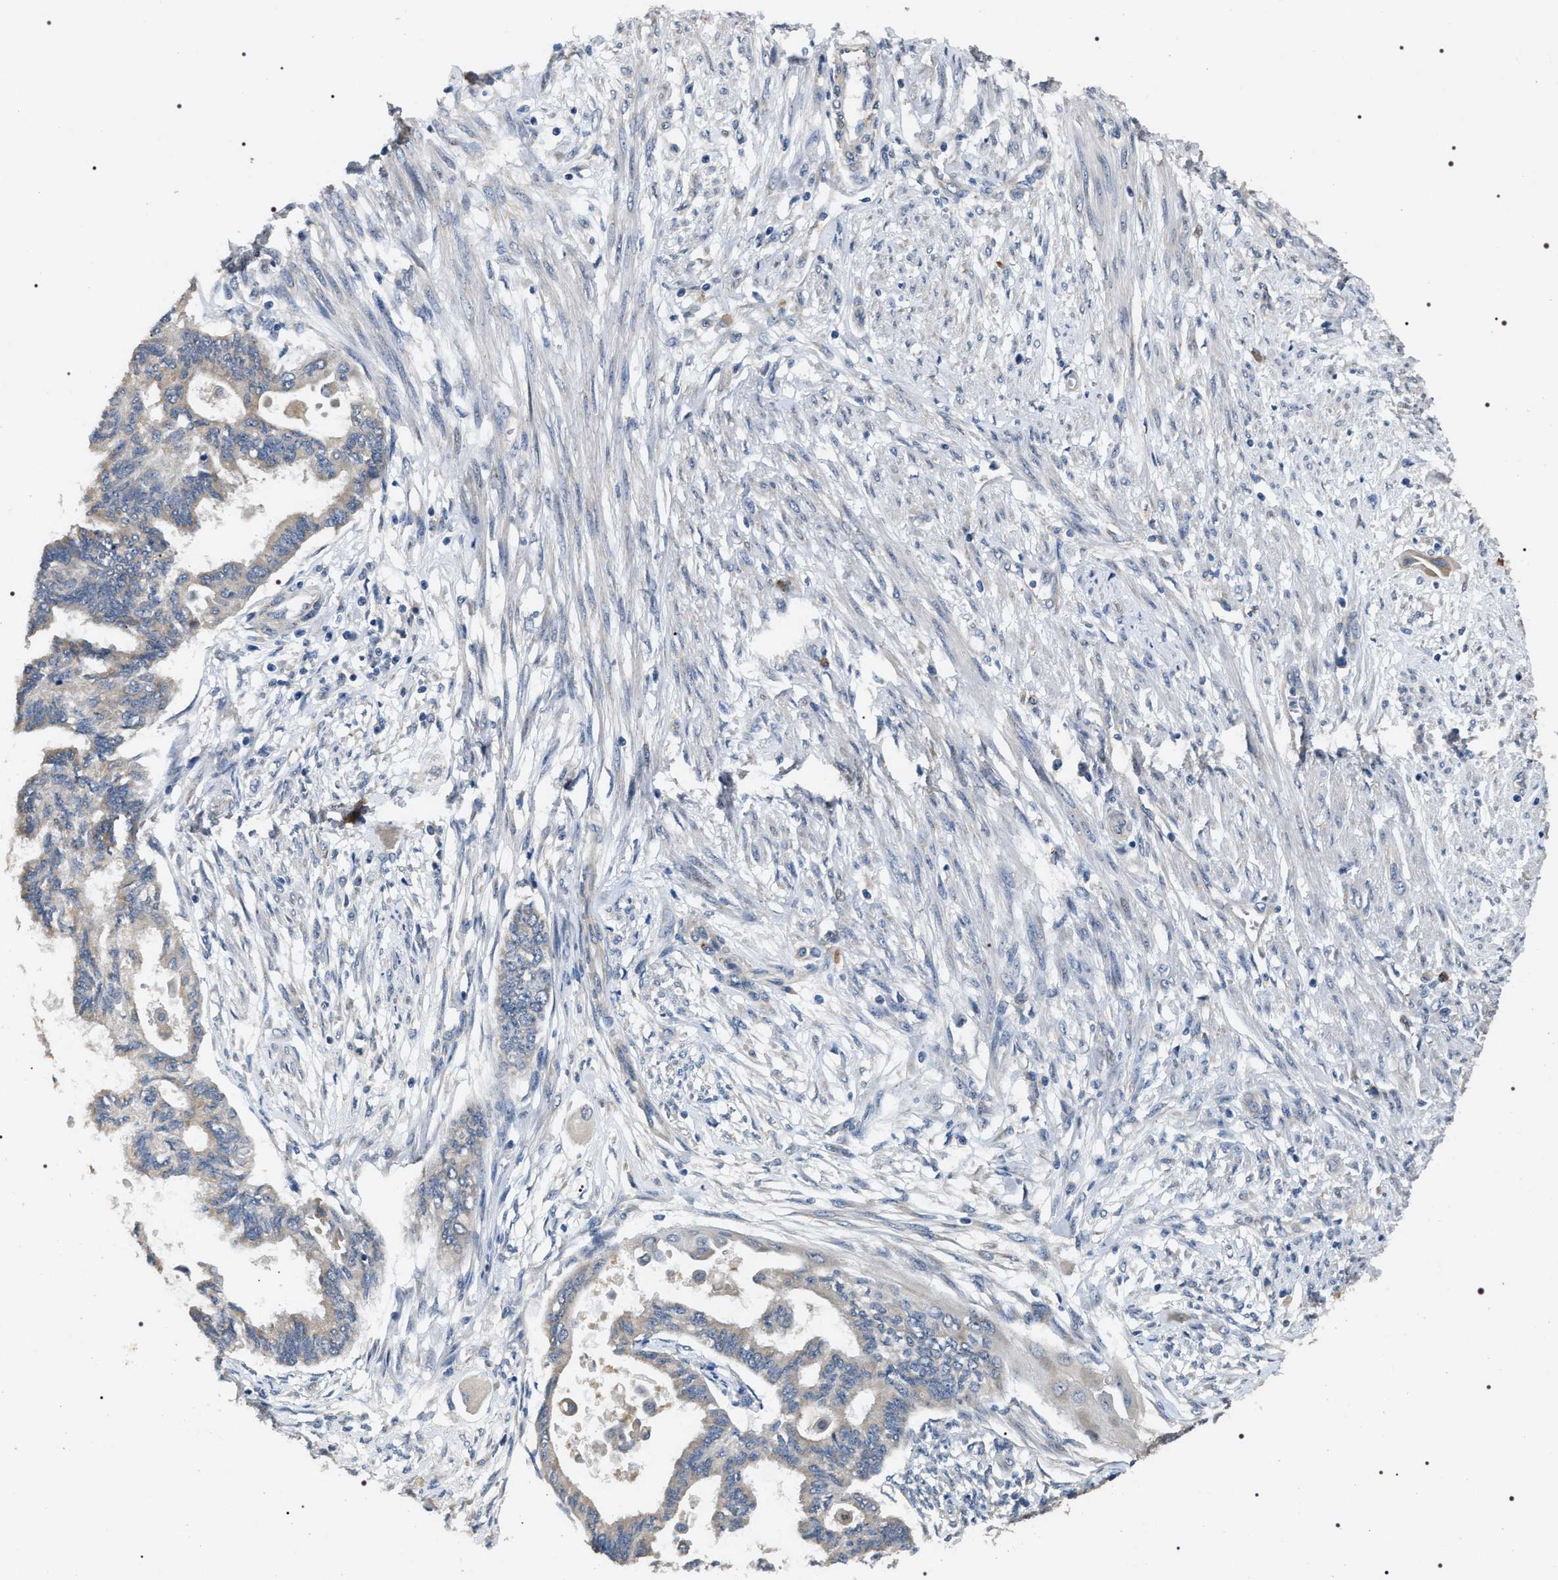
{"staining": {"intensity": "negative", "quantity": "none", "location": "none"}, "tissue": "cervical cancer", "cell_type": "Tumor cells", "image_type": "cancer", "snomed": [{"axis": "morphology", "description": "Normal tissue, NOS"}, {"axis": "morphology", "description": "Adenocarcinoma, NOS"}, {"axis": "topography", "description": "Cervix"}, {"axis": "topography", "description": "Endometrium"}], "caption": "DAB (3,3'-diaminobenzidine) immunohistochemical staining of human adenocarcinoma (cervical) exhibits no significant expression in tumor cells. The staining was performed using DAB to visualize the protein expression in brown, while the nuclei were stained in blue with hematoxylin (Magnification: 20x).", "gene": "IFT81", "patient": {"sex": "female", "age": 86}}